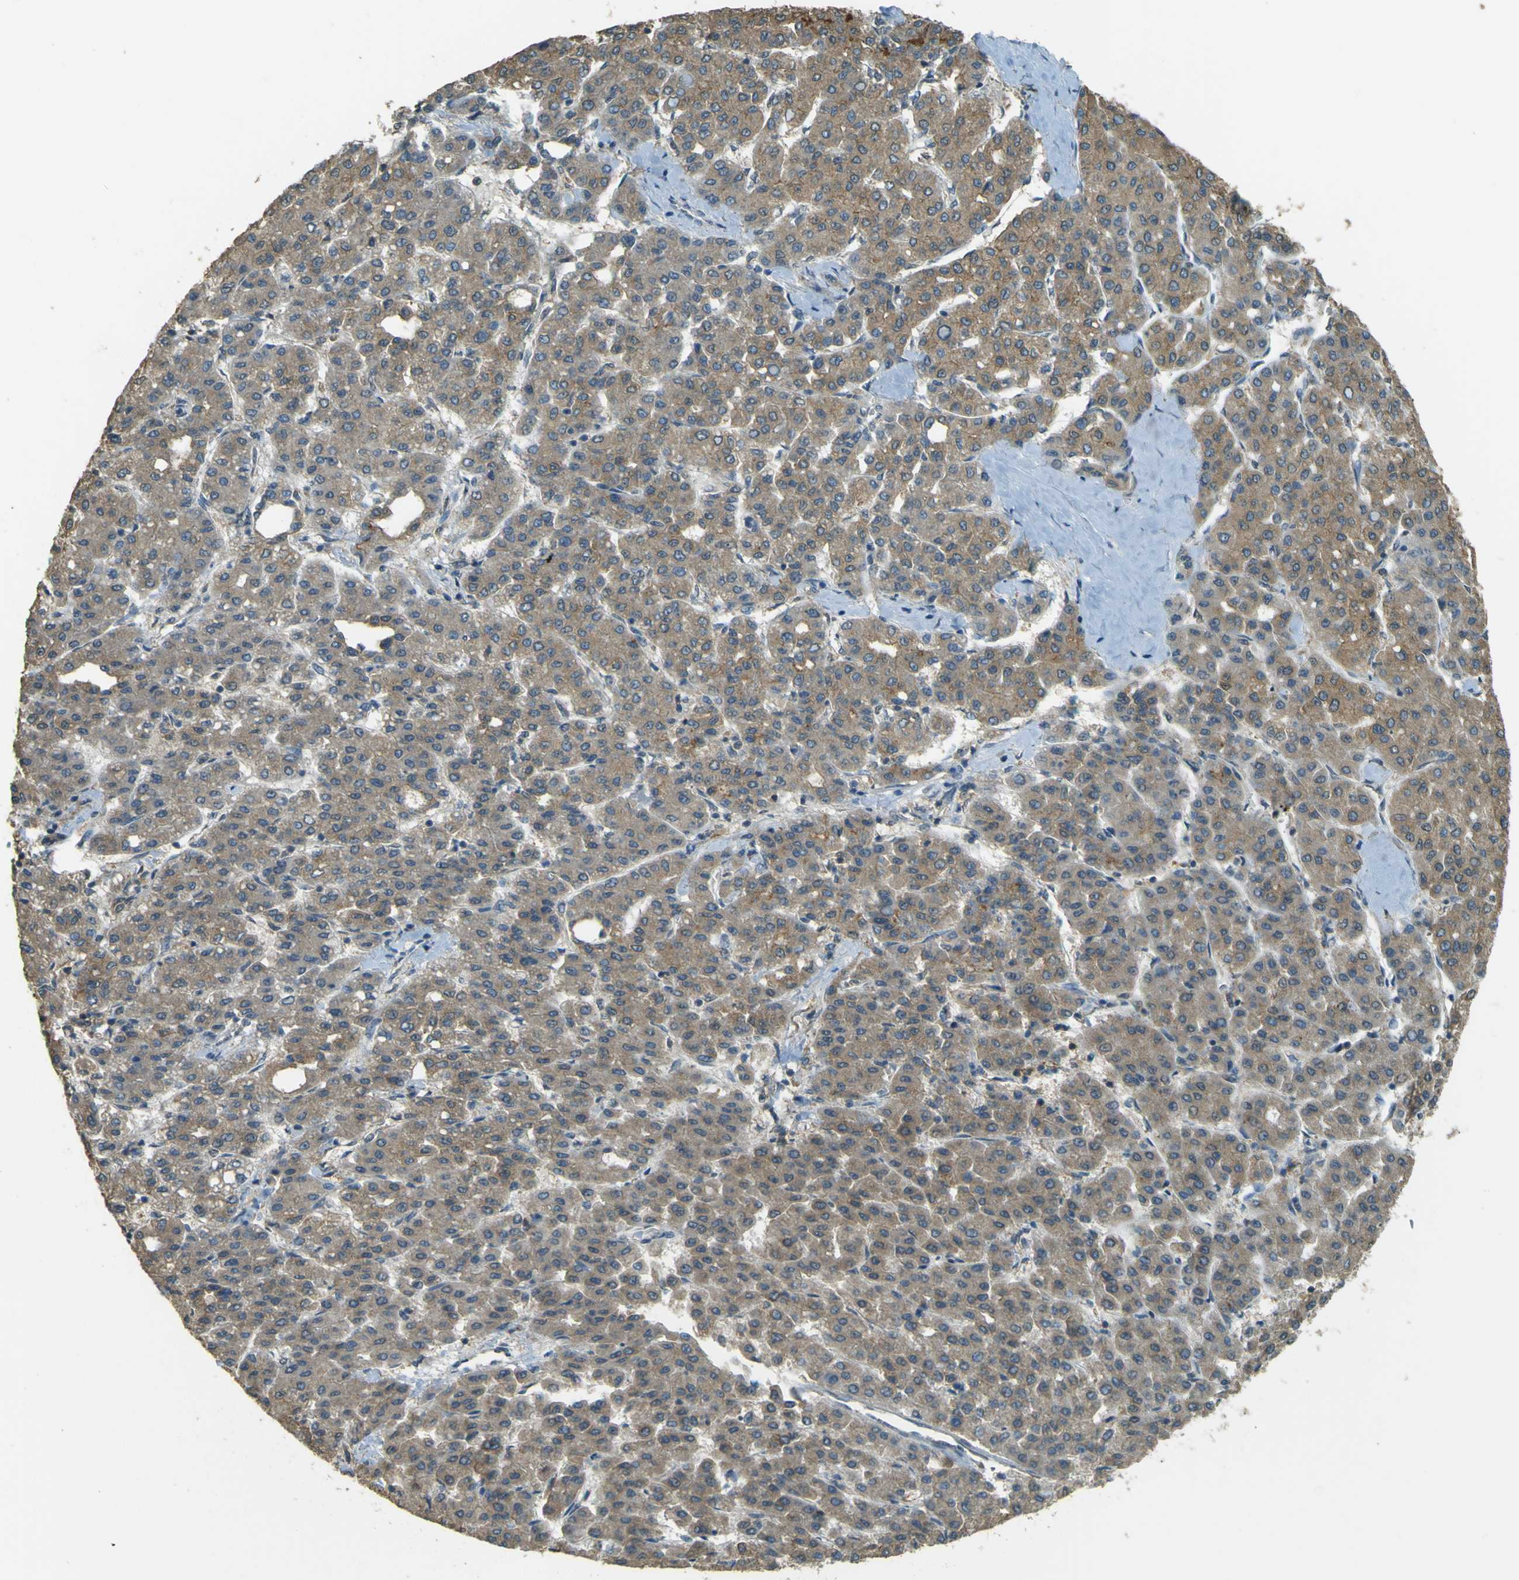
{"staining": {"intensity": "weak", "quantity": ">75%", "location": "cytoplasmic/membranous"}, "tissue": "liver cancer", "cell_type": "Tumor cells", "image_type": "cancer", "snomed": [{"axis": "morphology", "description": "Carcinoma, Hepatocellular, NOS"}, {"axis": "topography", "description": "Liver"}], "caption": "Protein analysis of liver hepatocellular carcinoma tissue demonstrates weak cytoplasmic/membranous positivity in about >75% of tumor cells.", "gene": "GOLGA1", "patient": {"sex": "male", "age": 65}}